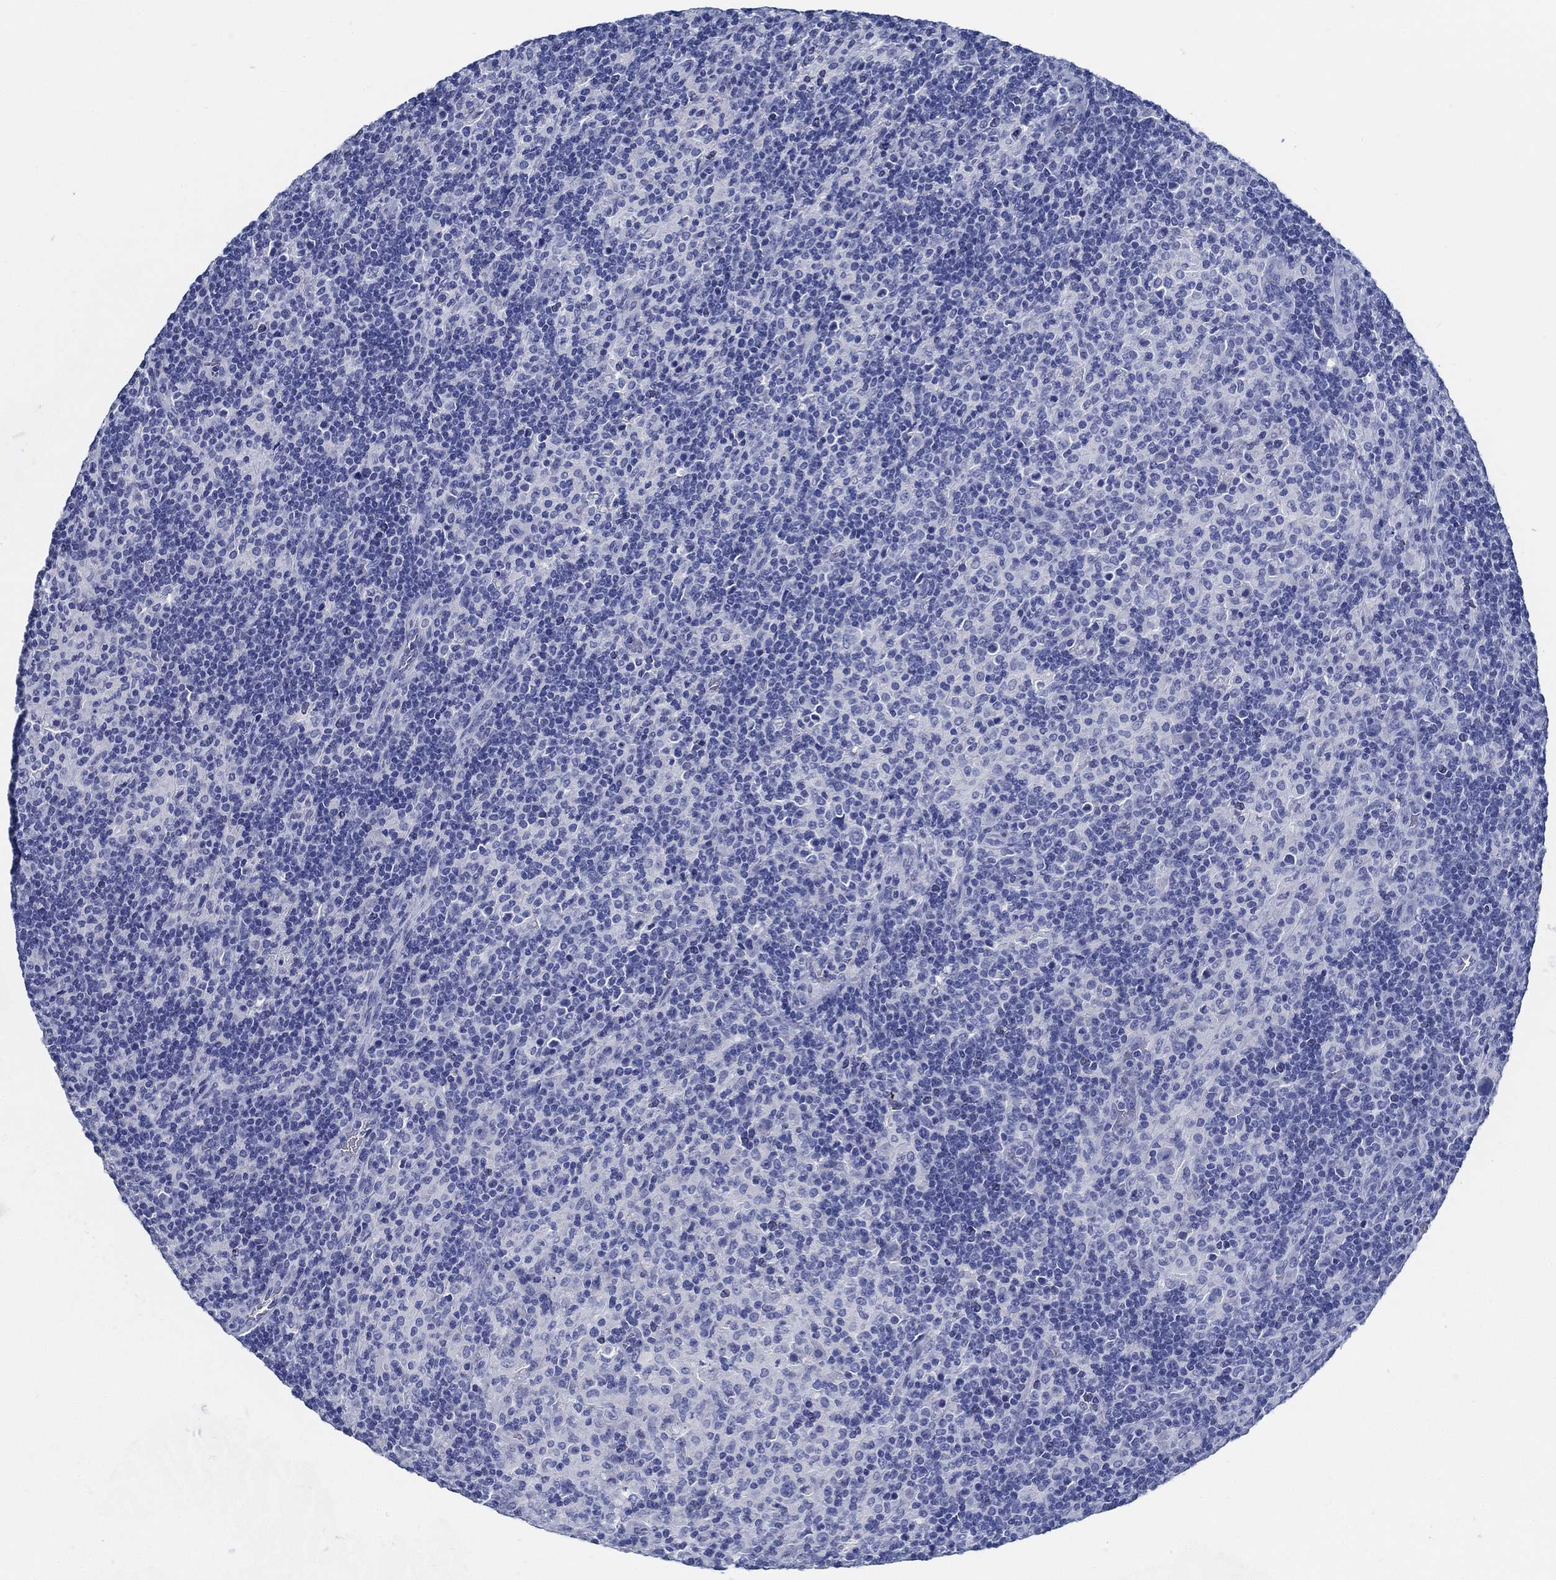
{"staining": {"intensity": "negative", "quantity": "none", "location": "none"}, "tissue": "lymphoma", "cell_type": "Tumor cells", "image_type": "cancer", "snomed": [{"axis": "morphology", "description": "Hodgkin's disease, NOS"}, {"axis": "topography", "description": "Lymph node"}], "caption": "Tumor cells show no significant protein staining in Hodgkin's disease.", "gene": "SLC45A1", "patient": {"sex": "male", "age": 70}}